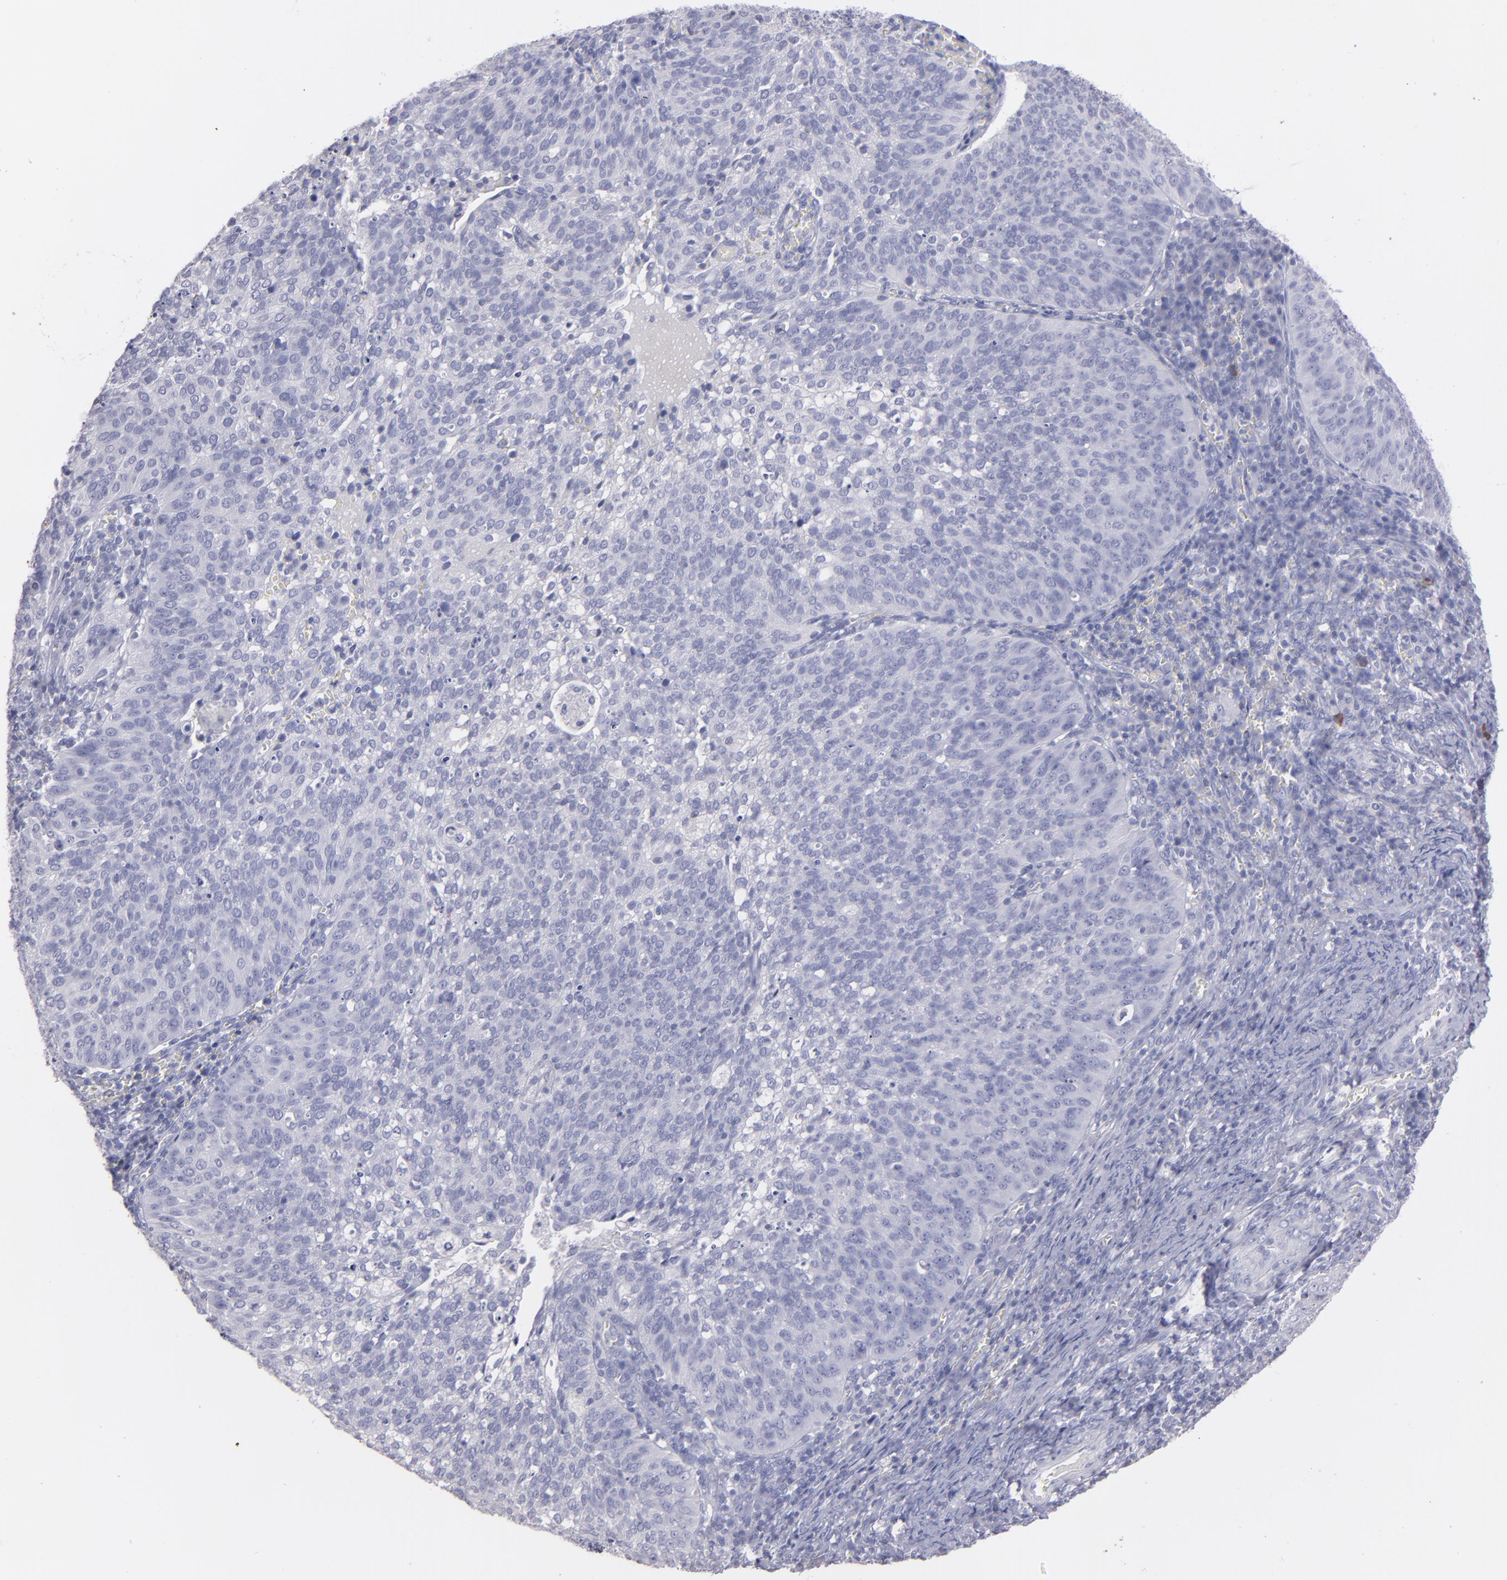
{"staining": {"intensity": "negative", "quantity": "none", "location": "none"}, "tissue": "cervical cancer", "cell_type": "Tumor cells", "image_type": "cancer", "snomed": [{"axis": "morphology", "description": "Squamous cell carcinoma, NOS"}, {"axis": "topography", "description": "Cervix"}], "caption": "Immunohistochemistry of cervical squamous cell carcinoma displays no staining in tumor cells.", "gene": "SNAP25", "patient": {"sex": "female", "age": 39}}